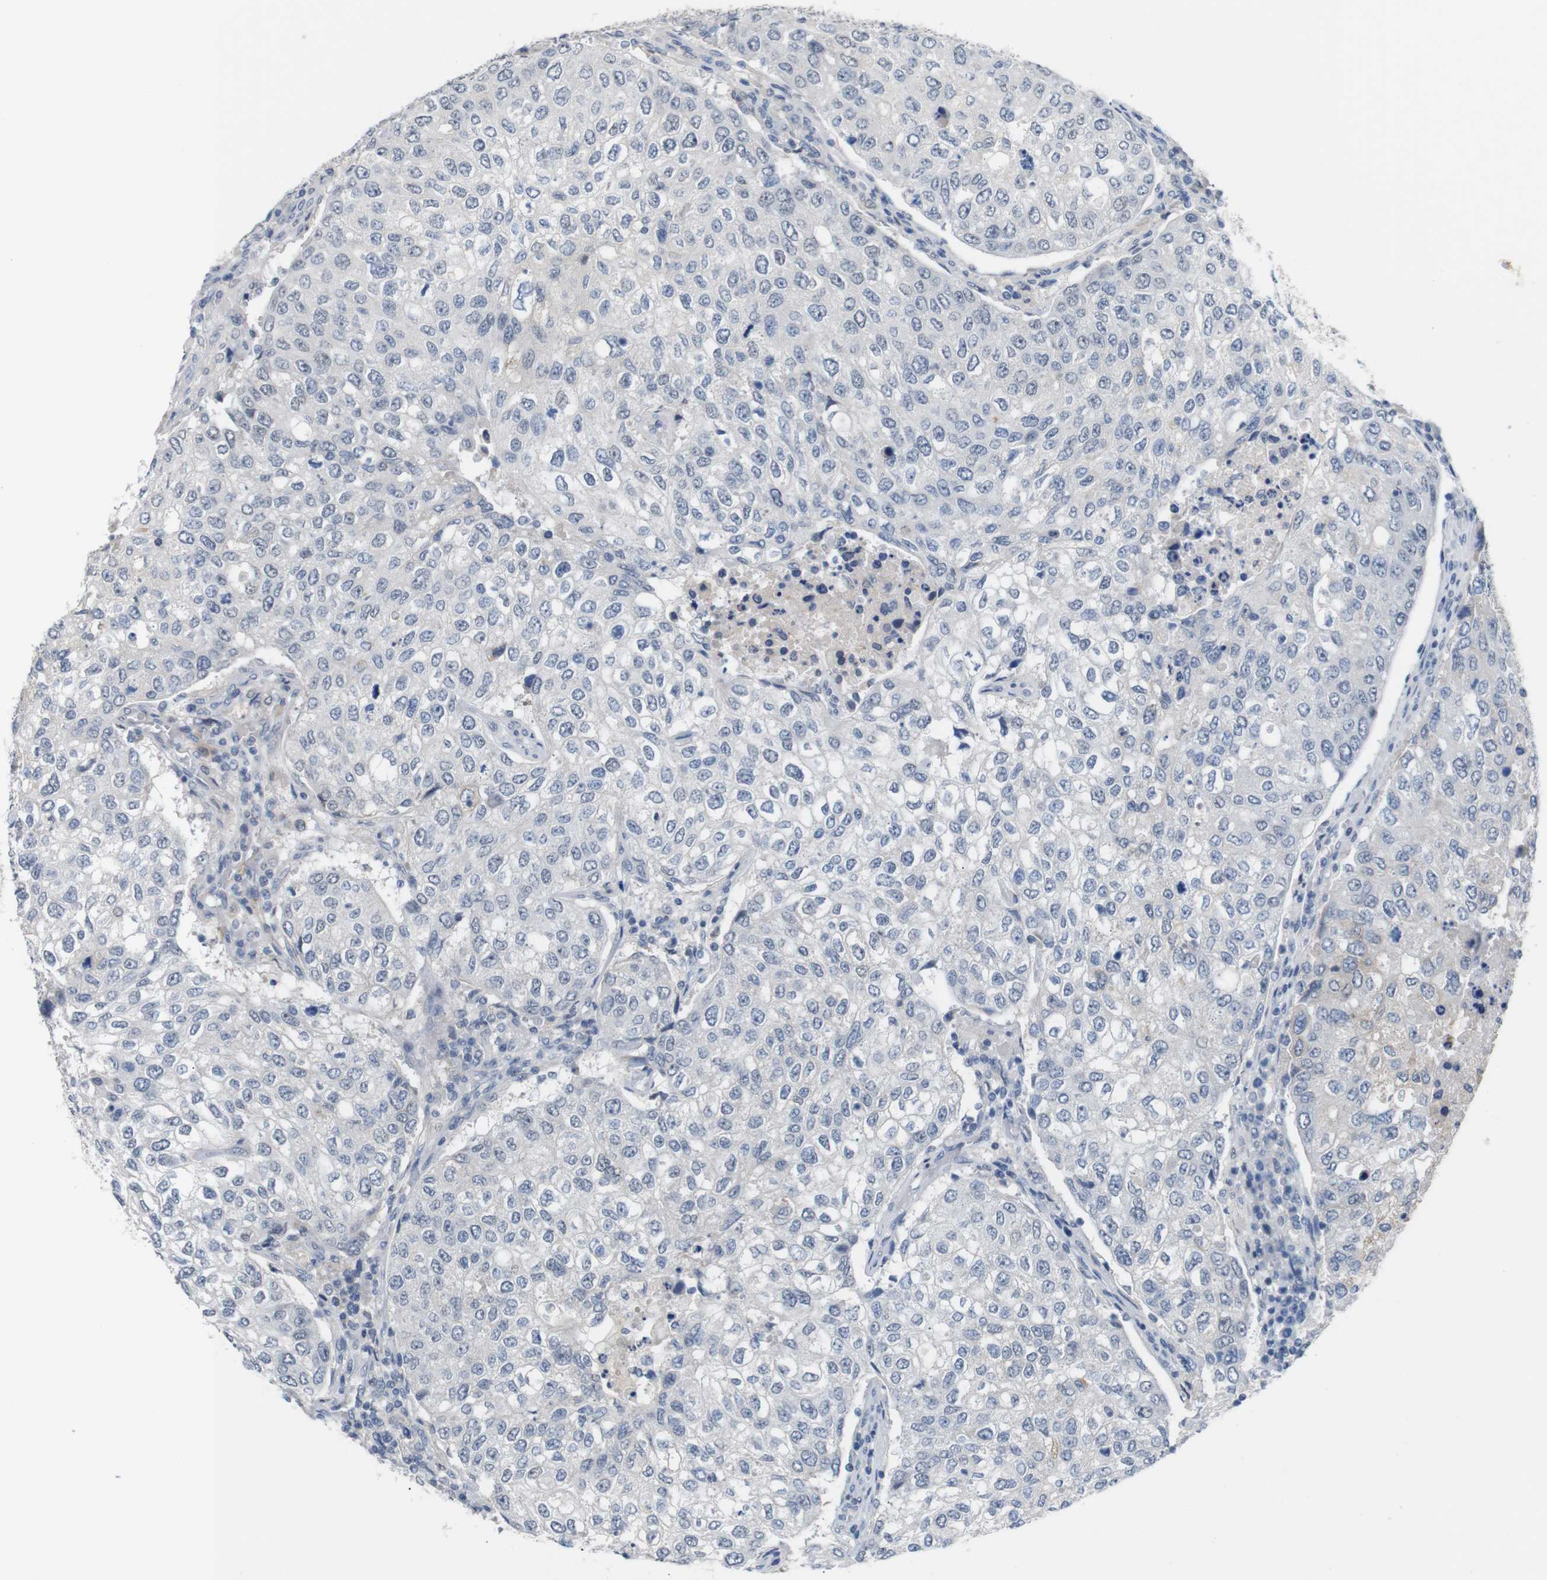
{"staining": {"intensity": "negative", "quantity": "none", "location": "none"}, "tissue": "urothelial cancer", "cell_type": "Tumor cells", "image_type": "cancer", "snomed": [{"axis": "morphology", "description": "Urothelial carcinoma, High grade"}, {"axis": "topography", "description": "Lymph node"}, {"axis": "topography", "description": "Urinary bladder"}], "caption": "This is an IHC image of urothelial cancer. There is no positivity in tumor cells.", "gene": "CHRM5", "patient": {"sex": "male", "age": 51}}